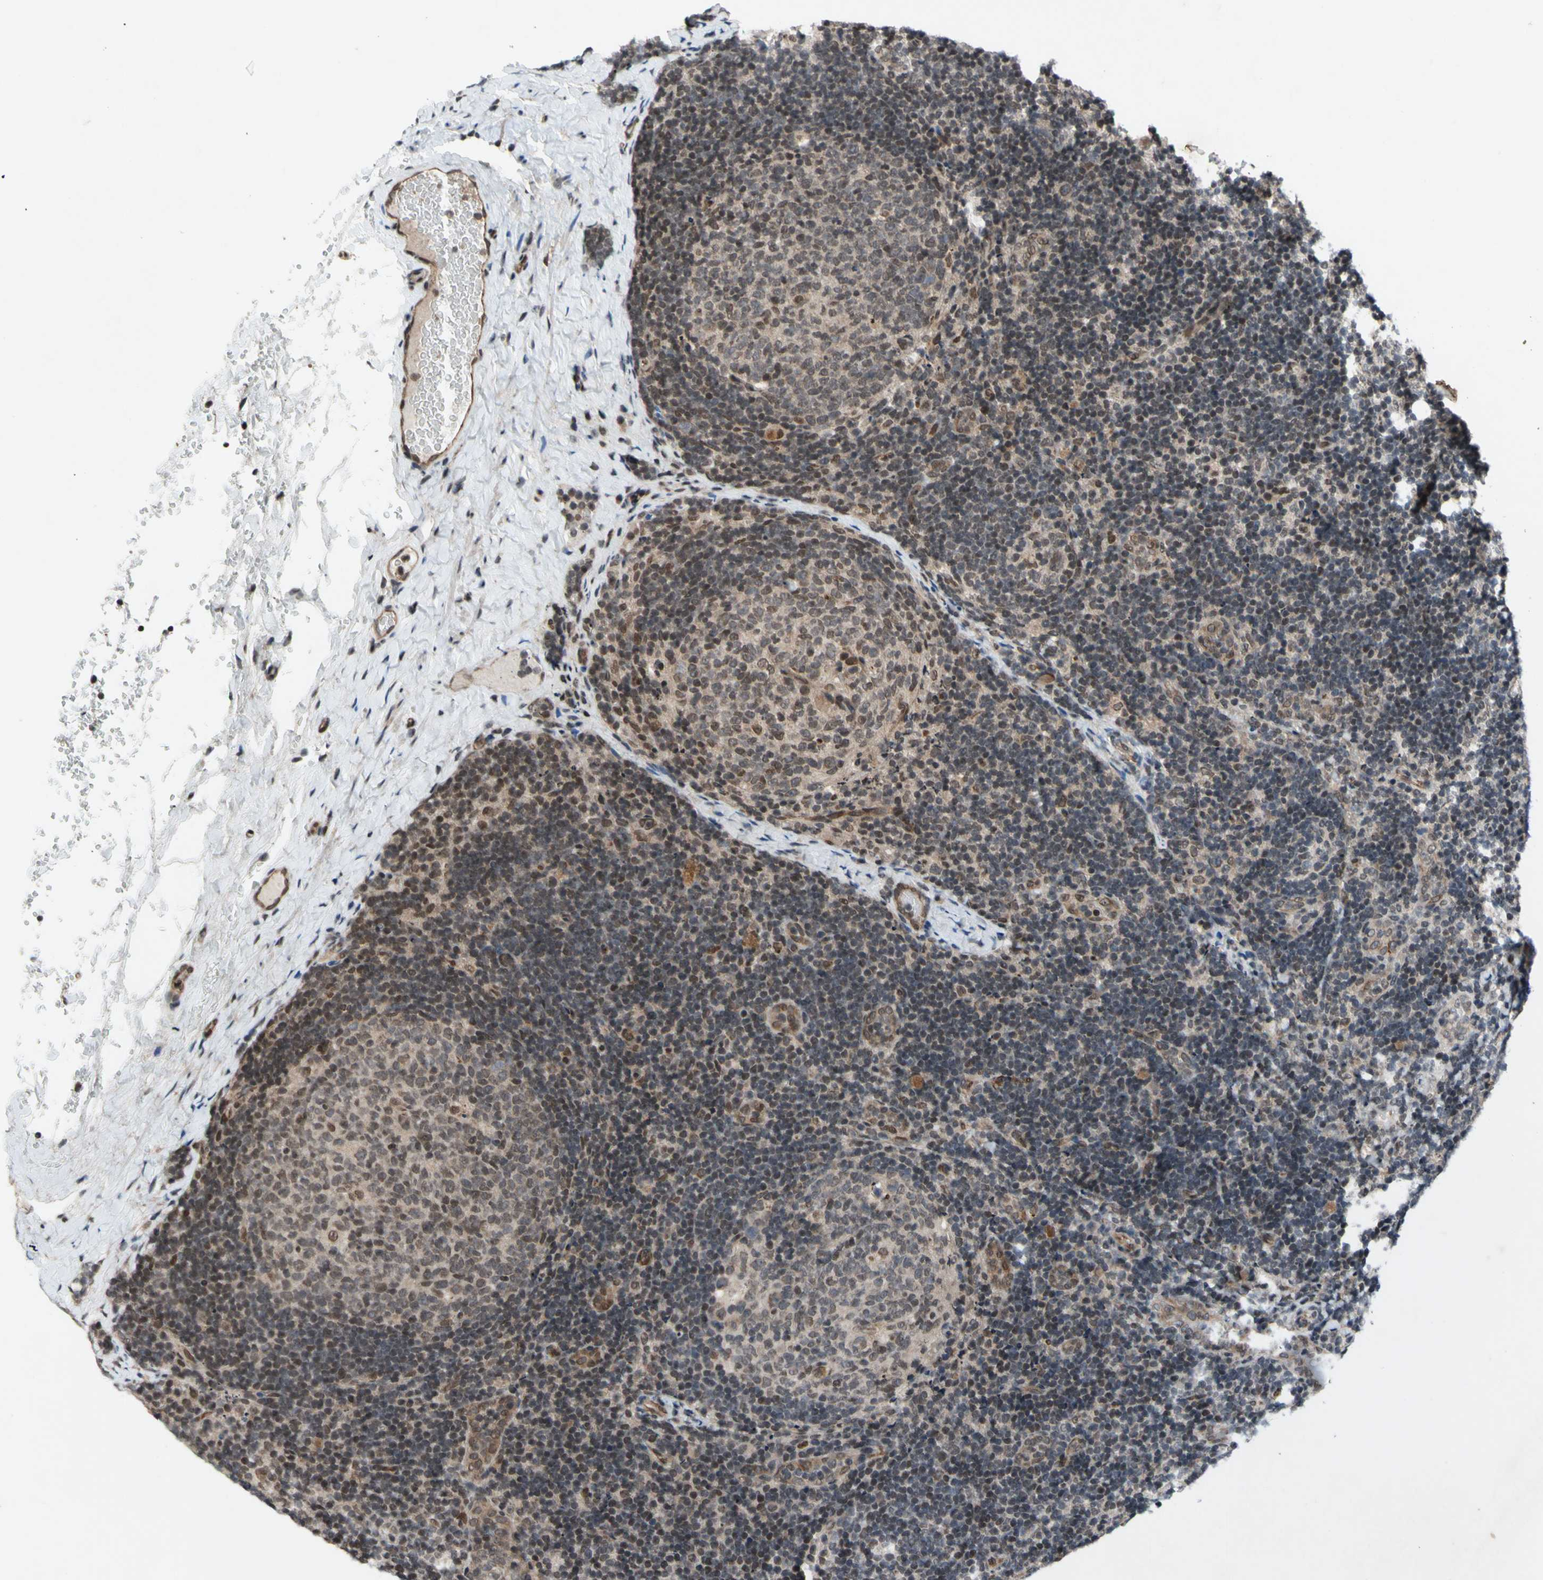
{"staining": {"intensity": "weak", "quantity": "25%-75%", "location": "cytoplasmic/membranous,nuclear"}, "tissue": "lymph node", "cell_type": "Germinal center cells", "image_type": "normal", "snomed": [{"axis": "morphology", "description": "Normal tissue, NOS"}, {"axis": "topography", "description": "Lymph node"}], "caption": "A brown stain shows weak cytoplasmic/membranous,nuclear staining of a protein in germinal center cells of normal human lymph node. (DAB = brown stain, brightfield microscopy at high magnification).", "gene": "XPO1", "patient": {"sex": "female", "age": 14}}